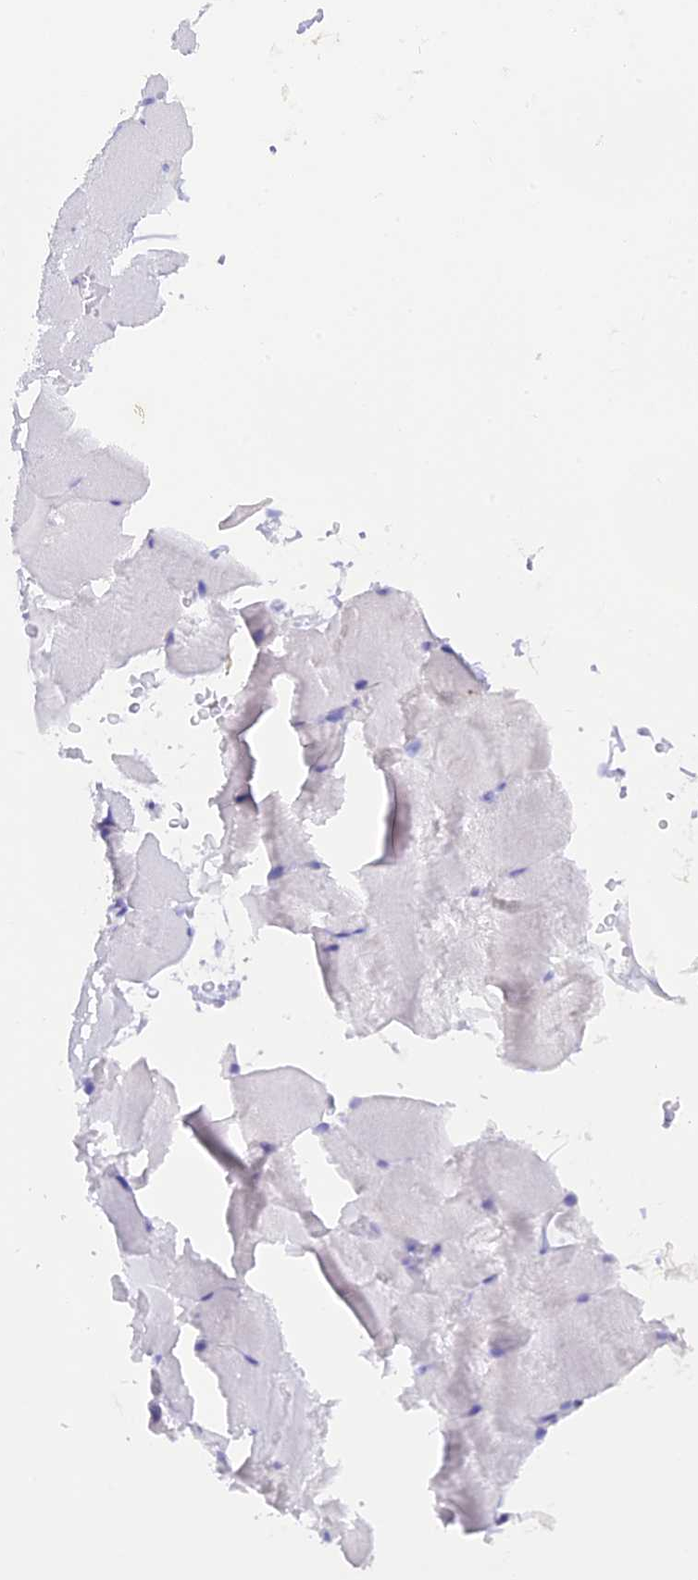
{"staining": {"intensity": "negative", "quantity": "none", "location": "none"}, "tissue": "skeletal muscle", "cell_type": "Myocytes", "image_type": "normal", "snomed": [{"axis": "morphology", "description": "Normal tissue, NOS"}, {"axis": "topography", "description": "Skeletal muscle"}, {"axis": "topography", "description": "Parathyroid gland"}], "caption": "Myocytes are negative for brown protein staining in unremarkable skeletal muscle. The staining was performed using DAB (3,3'-diaminobenzidine) to visualize the protein expression in brown, while the nuclei were stained in blue with hematoxylin (Magnification: 20x).", "gene": "KDELR3", "patient": {"sex": "female", "age": 37}}